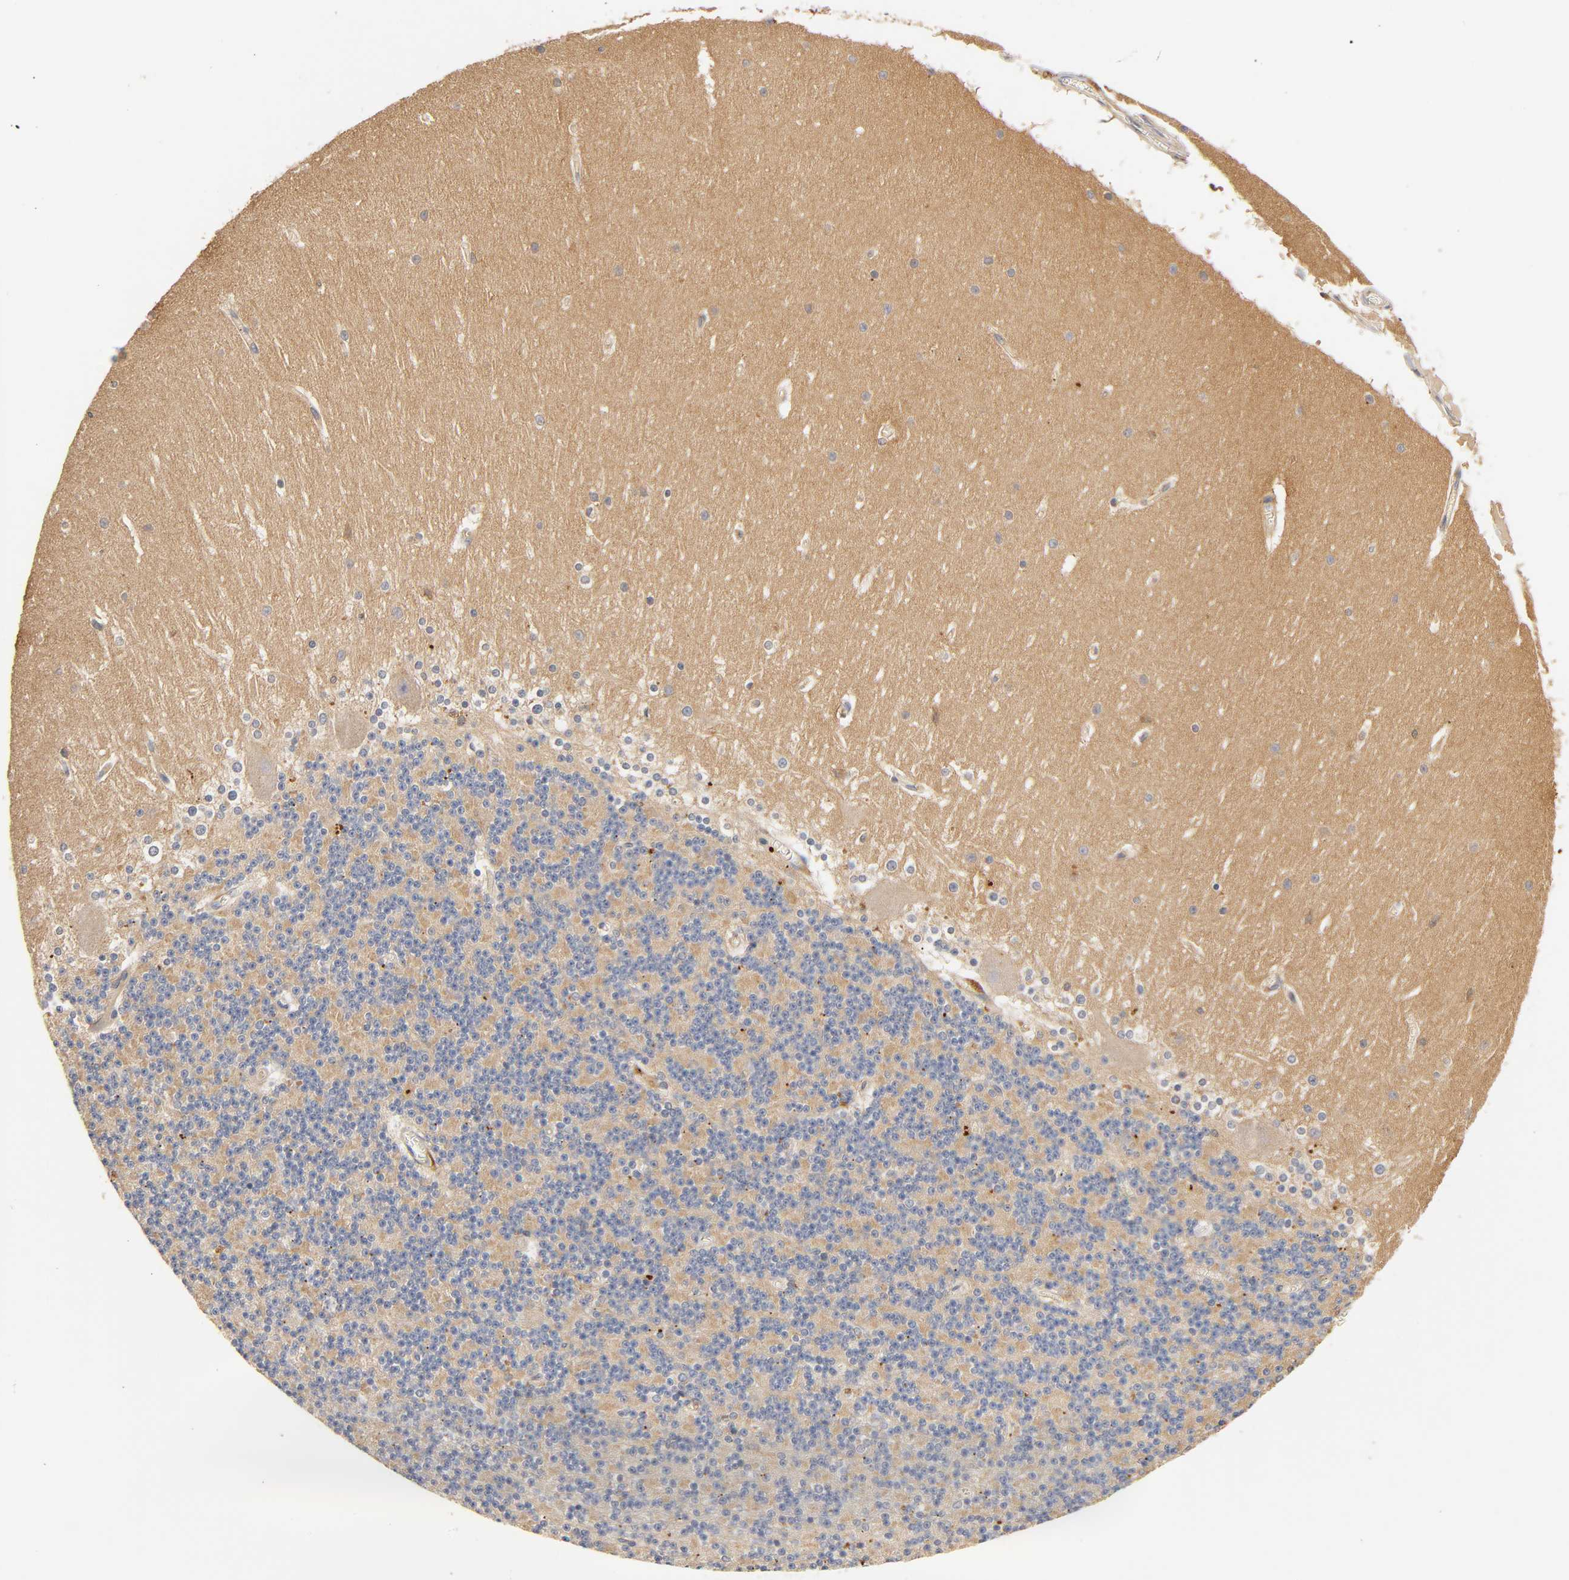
{"staining": {"intensity": "weak", "quantity": ">75%", "location": "cytoplasmic/membranous"}, "tissue": "cerebellum", "cell_type": "Cells in granular layer", "image_type": "normal", "snomed": [{"axis": "morphology", "description": "Normal tissue, NOS"}, {"axis": "topography", "description": "Cerebellum"}], "caption": "High-magnification brightfield microscopy of benign cerebellum stained with DAB (brown) and counterstained with hematoxylin (blue). cells in granular layer exhibit weak cytoplasmic/membranous staining is present in approximately>75% of cells.", "gene": "RHOA", "patient": {"sex": "female", "age": 19}}